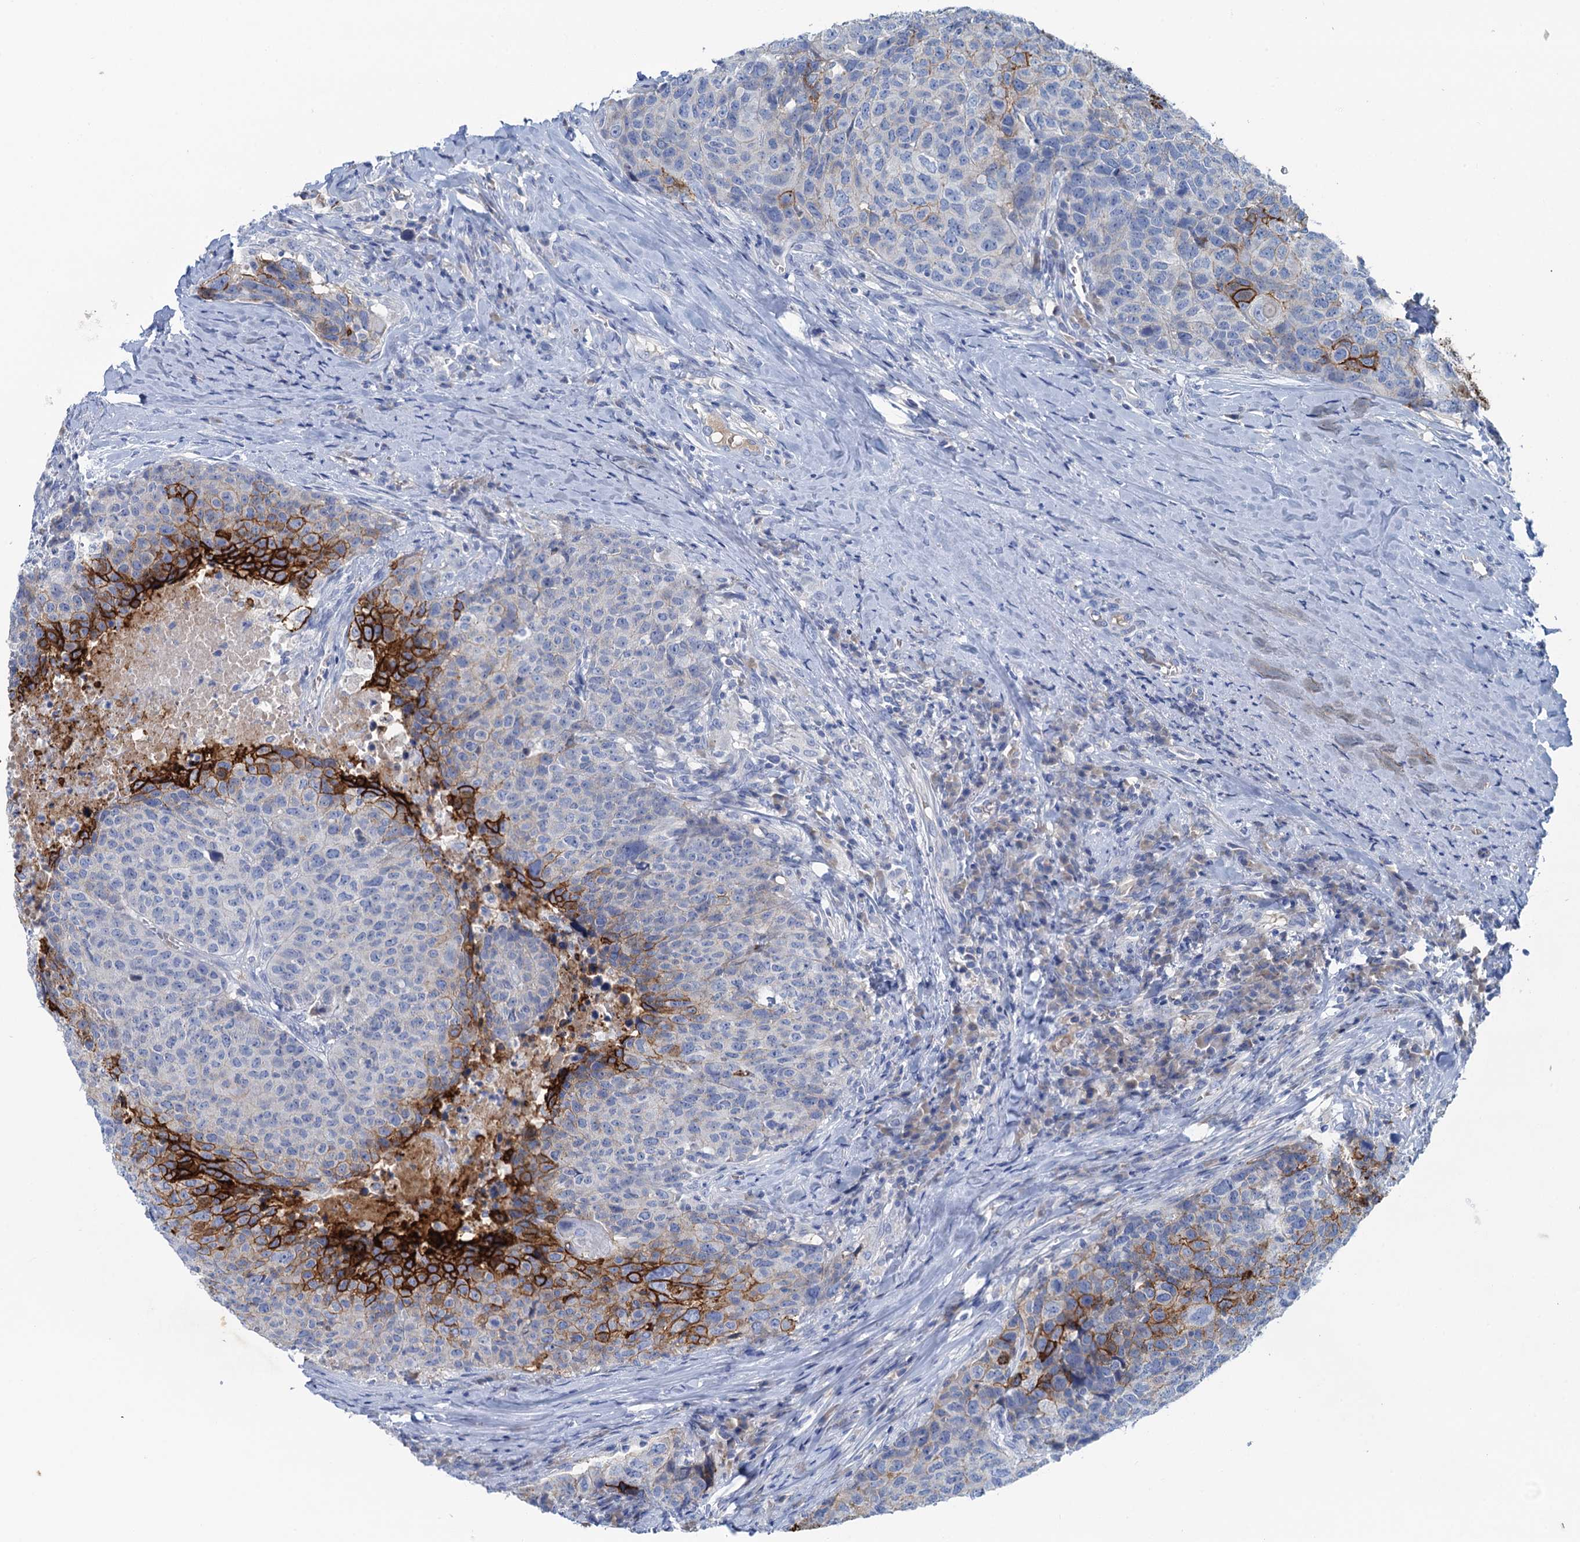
{"staining": {"intensity": "strong", "quantity": "25%-75%", "location": "cytoplasmic/membranous"}, "tissue": "head and neck cancer", "cell_type": "Tumor cells", "image_type": "cancer", "snomed": [{"axis": "morphology", "description": "Squamous cell carcinoma, NOS"}, {"axis": "topography", "description": "Head-Neck"}], "caption": "Tumor cells show high levels of strong cytoplasmic/membranous expression in approximately 25%-75% of cells in head and neck cancer.", "gene": "MYADML2", "patient": {"sex": "male", "age": 66}}